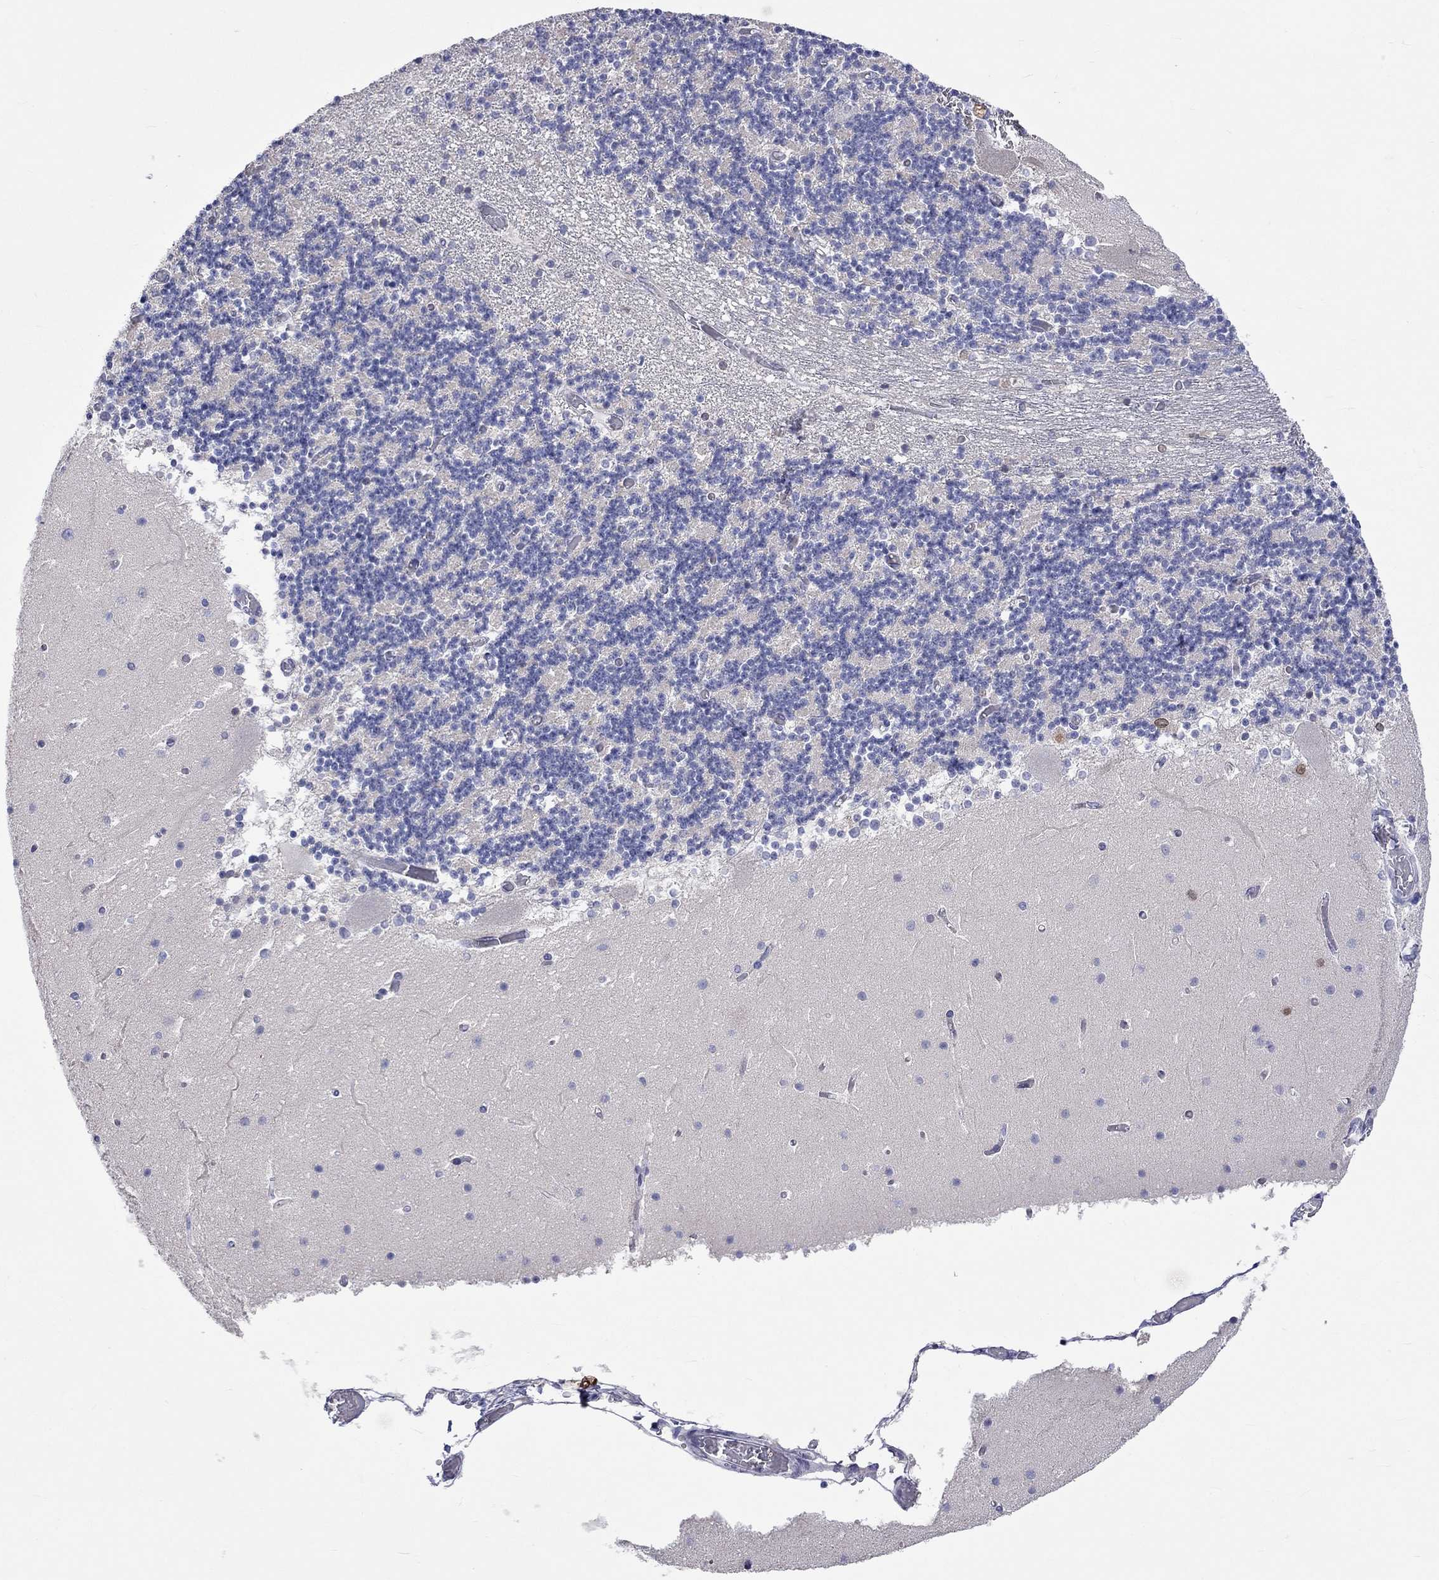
{"staining": {"intensity": "negative", "quantity": "none", "location": "none"}, "tissue": "cerebellum", "cell_type": "Cells in granular layer", "image_type": "normal", "snomed": [{"axis": "morphology", "description": "Normal tissue, NOS"}, {"axis": "topography", "description": "Cerebellum"}], "caption": "High power microscopy image of an immunohistochemistry (IHC) histopathology image of unremarkable cerebellum, revealing no significant positivity in cells in granular layer.", "gene": "LRFN4", "patient": {"sex": "female", "age": 28}}